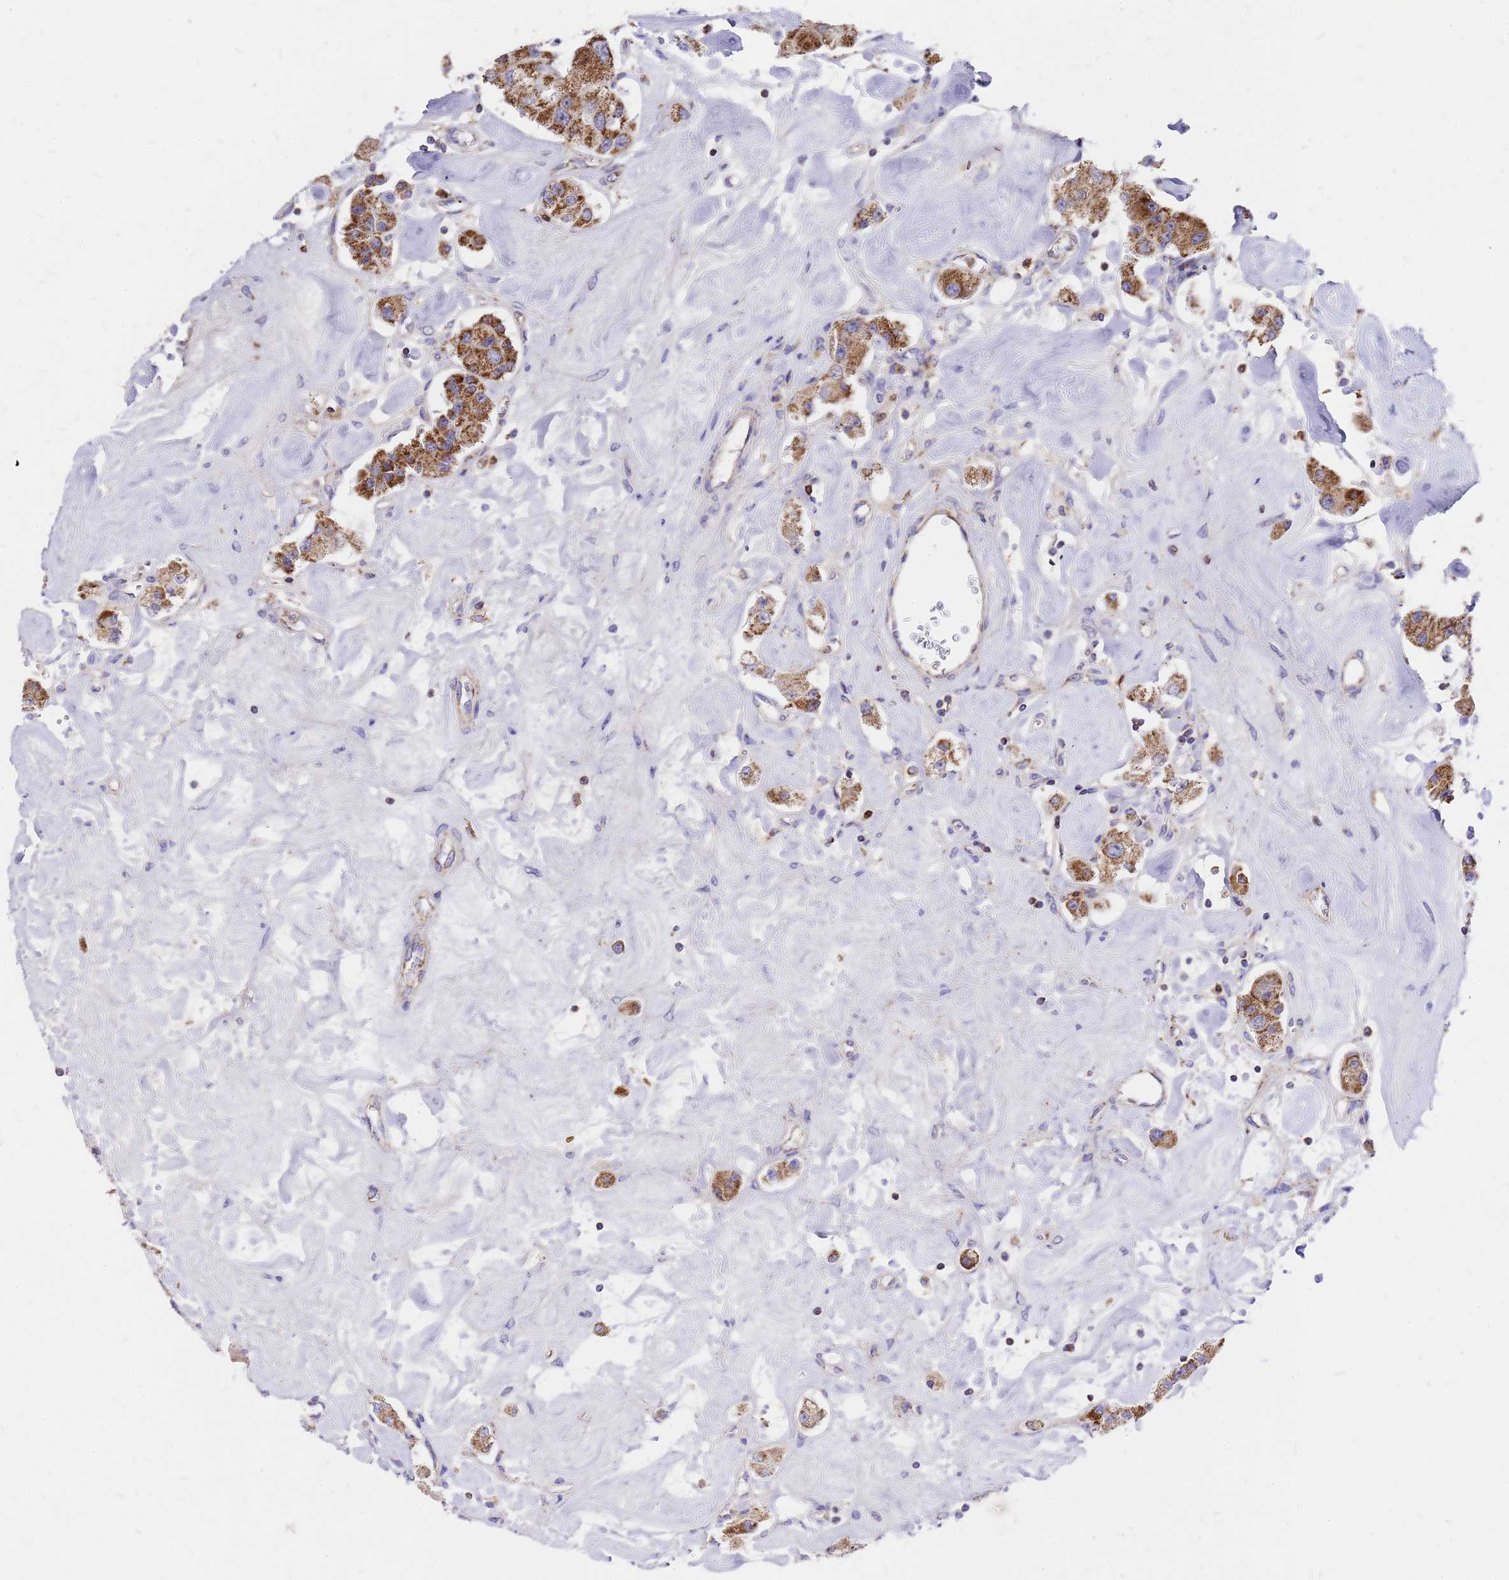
{"staining": {"intensity": "strong", "quantity": ">75%", "location": "cytoplasmic/membranous"}, "tissue": "carcinoid", "cell_type": "Tumor cells", "image_type": "cancer", "snomed": [{"axis": "morphology", "description": "Carcinoid, malignant, NOS"}, {"axis": "topography", "description": "Pancreas"}], "caption": "Malignant carcinoid was stained to show a protein in brown. There is high levels of strong cytoplasmic/membranous positivity in about >75% of tumor cells. (IHC, brightfield microscopy, high magnification).", "gene": "MRPS26", "patient": {"sex": "male", "age": 41}}